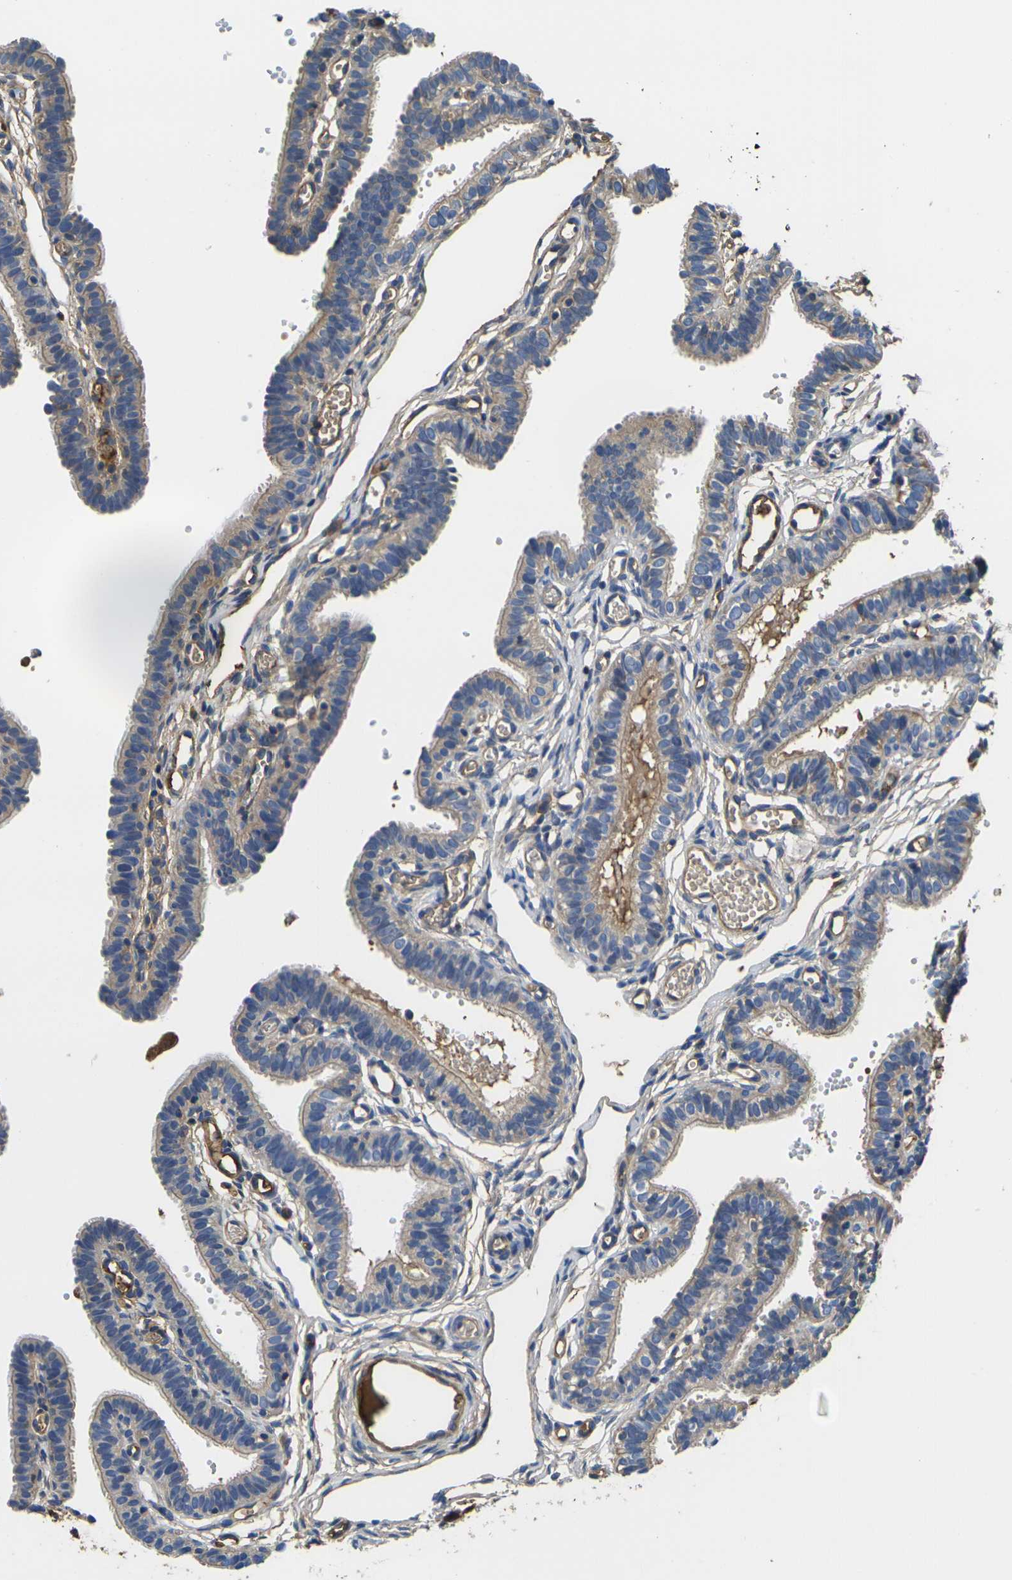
{"staining": {"intensity": "weak", "quantity": ">75%", "location": "cytoplasmic/membranous"}, "tissue": "fallopian tube", "cell_type": "Glandular cells", "image_type": "normal", "snomed": [{"axis": "morphology", "description": "Normal tissue, NOS"}, {"axis": "topography", "description": "Fallopian tube"}, {"axis": "topography", "description": "Placenta"}], "caption": "Protein staining of normal fallopian tube reveals weak cytoplasmic/membranous staining in approximately >75% of glandular cells. (DAB IHC with brightfield microscopy, high magnification).", "gene": "HSPG2", "patient": {"sex": "female", "age": 34}}